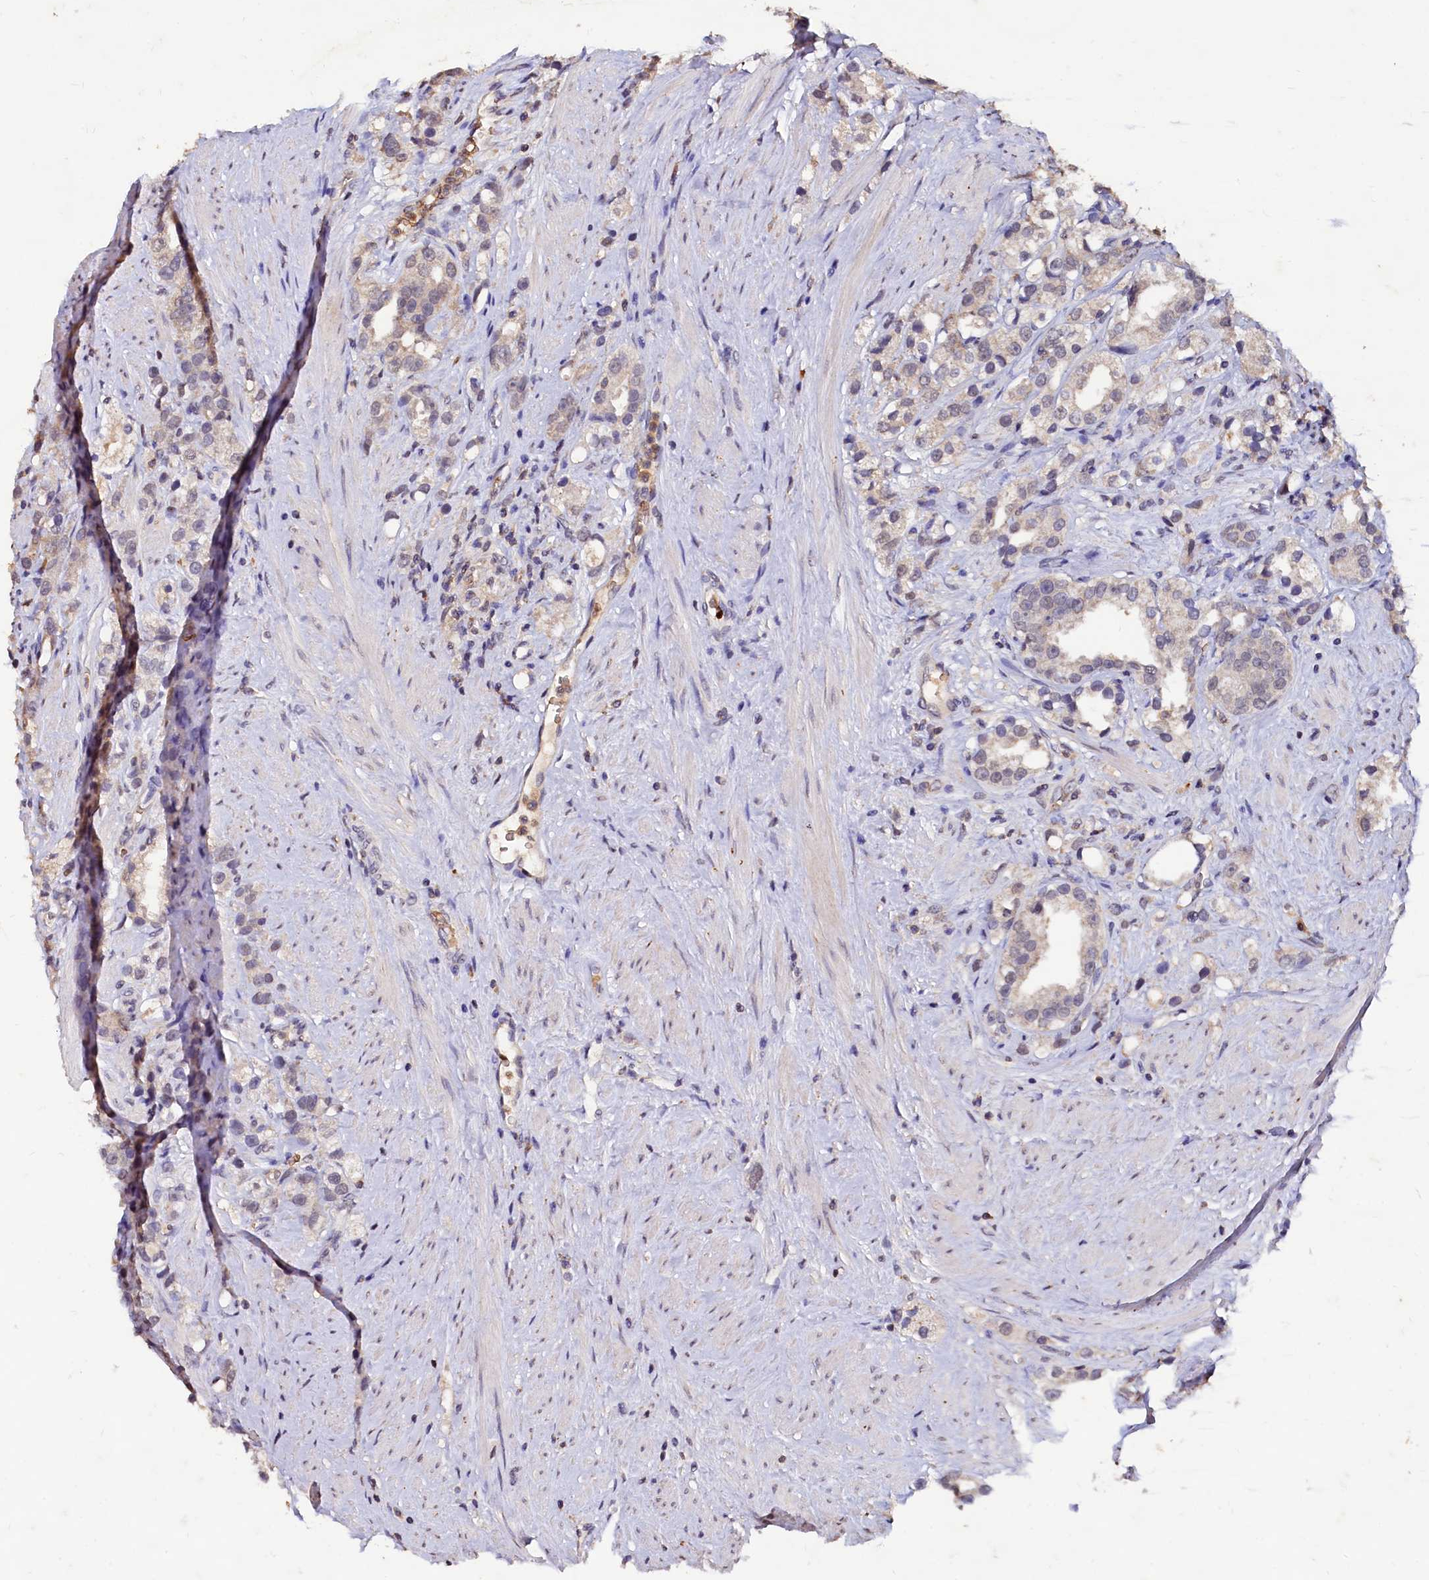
{"staining": {"intensity": "weak", "quantity": "<25%", "location": "cytoplasmic/membranous"}, "tissue": "prostate cancer", "cell_type": "Tumor cells", "image_type": "cancer", "snomed": [{"axis": "morphology", "description": "Adenocarcinoma, NOS"}, {"axis": "topography", "description": "Prostate"}], "caption": "Adenocarcinoma (prostate) was stained to show a protein in brown. There is no significant positivity in tumor cells.", "gene": "CSTPP1", "patient": {"sex": "male", "age": 79}}